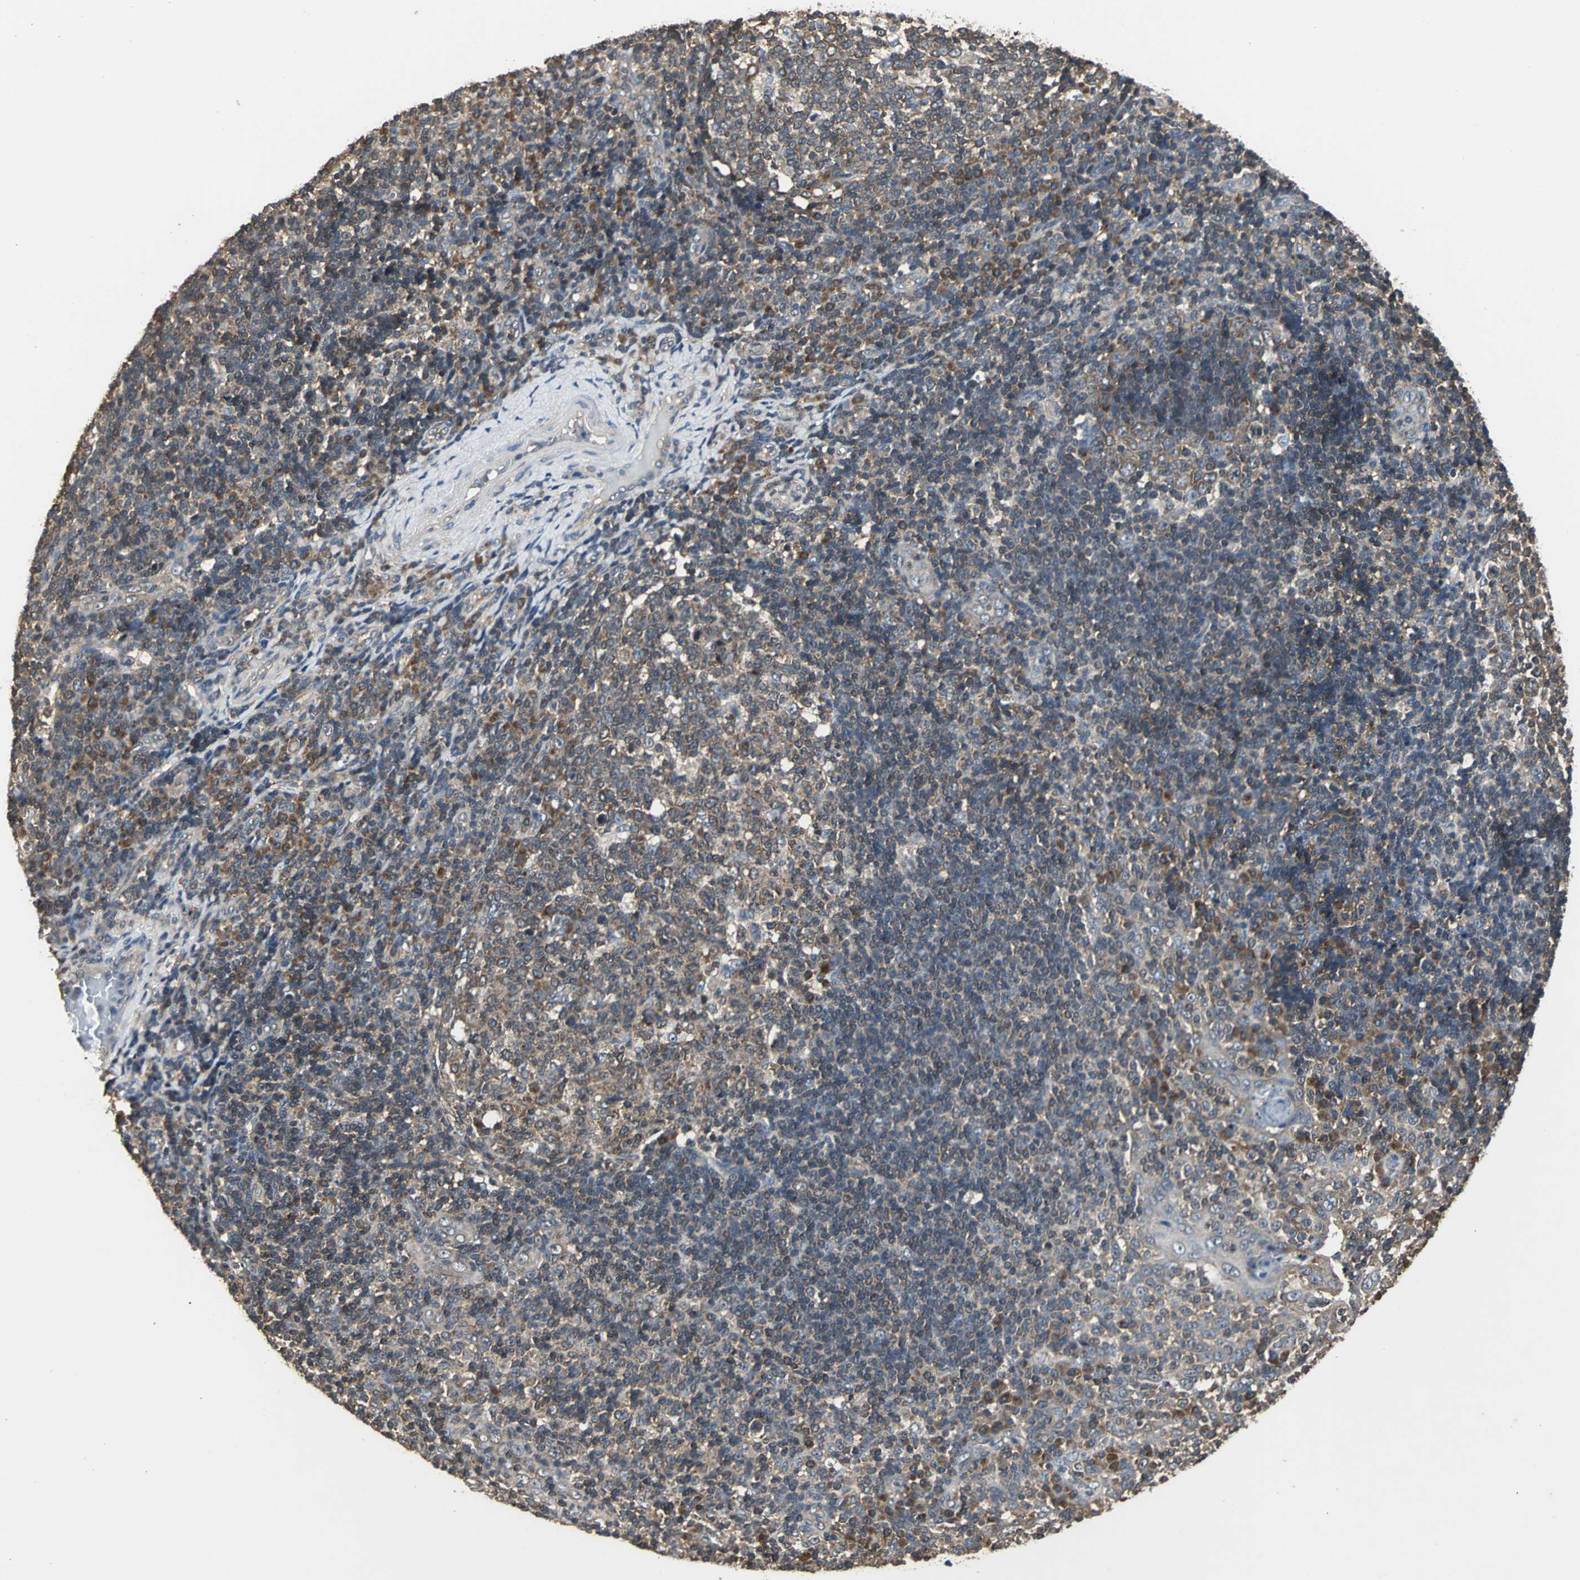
{"staining": {"intensity": "moderate", "quantity": ">75%", "location": "cytoplasmic/membranous"}, "tissue": "tonsil", "cell_type": "Germinal center cells", "image_type": "normal", "snomed": [{"axis": "morphology", "description": "Normal tissue, NOS"}, {"axis": "topography", "description": "Tonsil"}], "caption": "Tonsil stained with DAB (3,3'-diaminobenzidine) immunohistochemistry demonstrates medium levels of moderate cytoplasmic/membranous staining in about >75% of germinal center cells. (IHC, brightfield microscopy, high magnification).", "gene": "IRF3", "patient": {"sex": "female", "age": 40}}